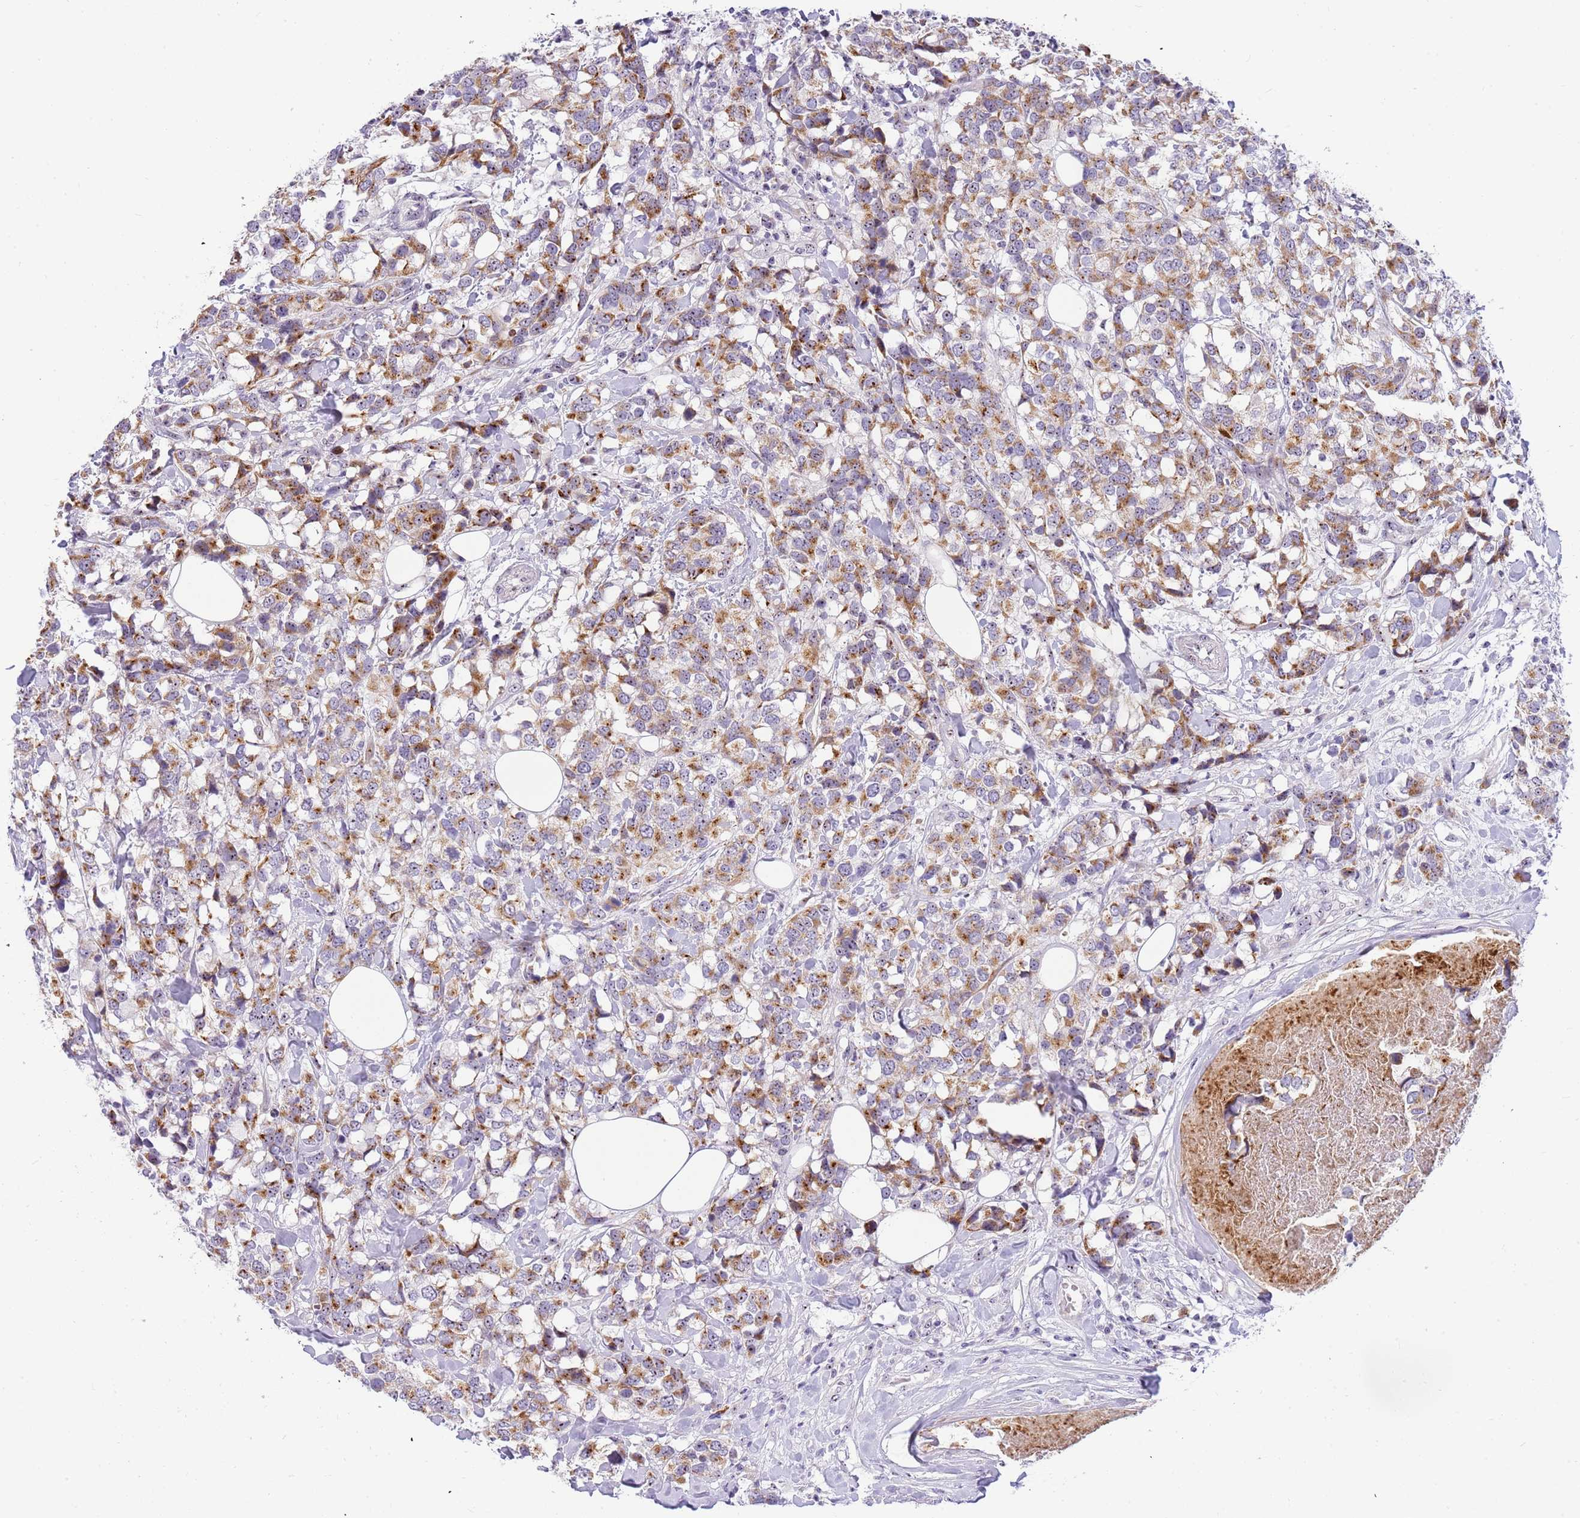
{"staining": {"intensity": "moderate", "quantity": ">75%", "location": "cytoplasmic/membranous"}, "tissue": "breast cancer", "cell_type": "Tumor cells", "image_type": "cancer", "snomed": [{"axis": "morphology", "description": "Lobular carcinoma"}, {"axis": "topography", "description": "Breast"}], "caption": "Protein expression analysis of lobular carcinoma (breast) exhibits moderate cytoplasmic/membranous positivity in about >75% of tumor cells.", "gene": "DNAJA3", "patient": {"sex": "female", "age": 59}}